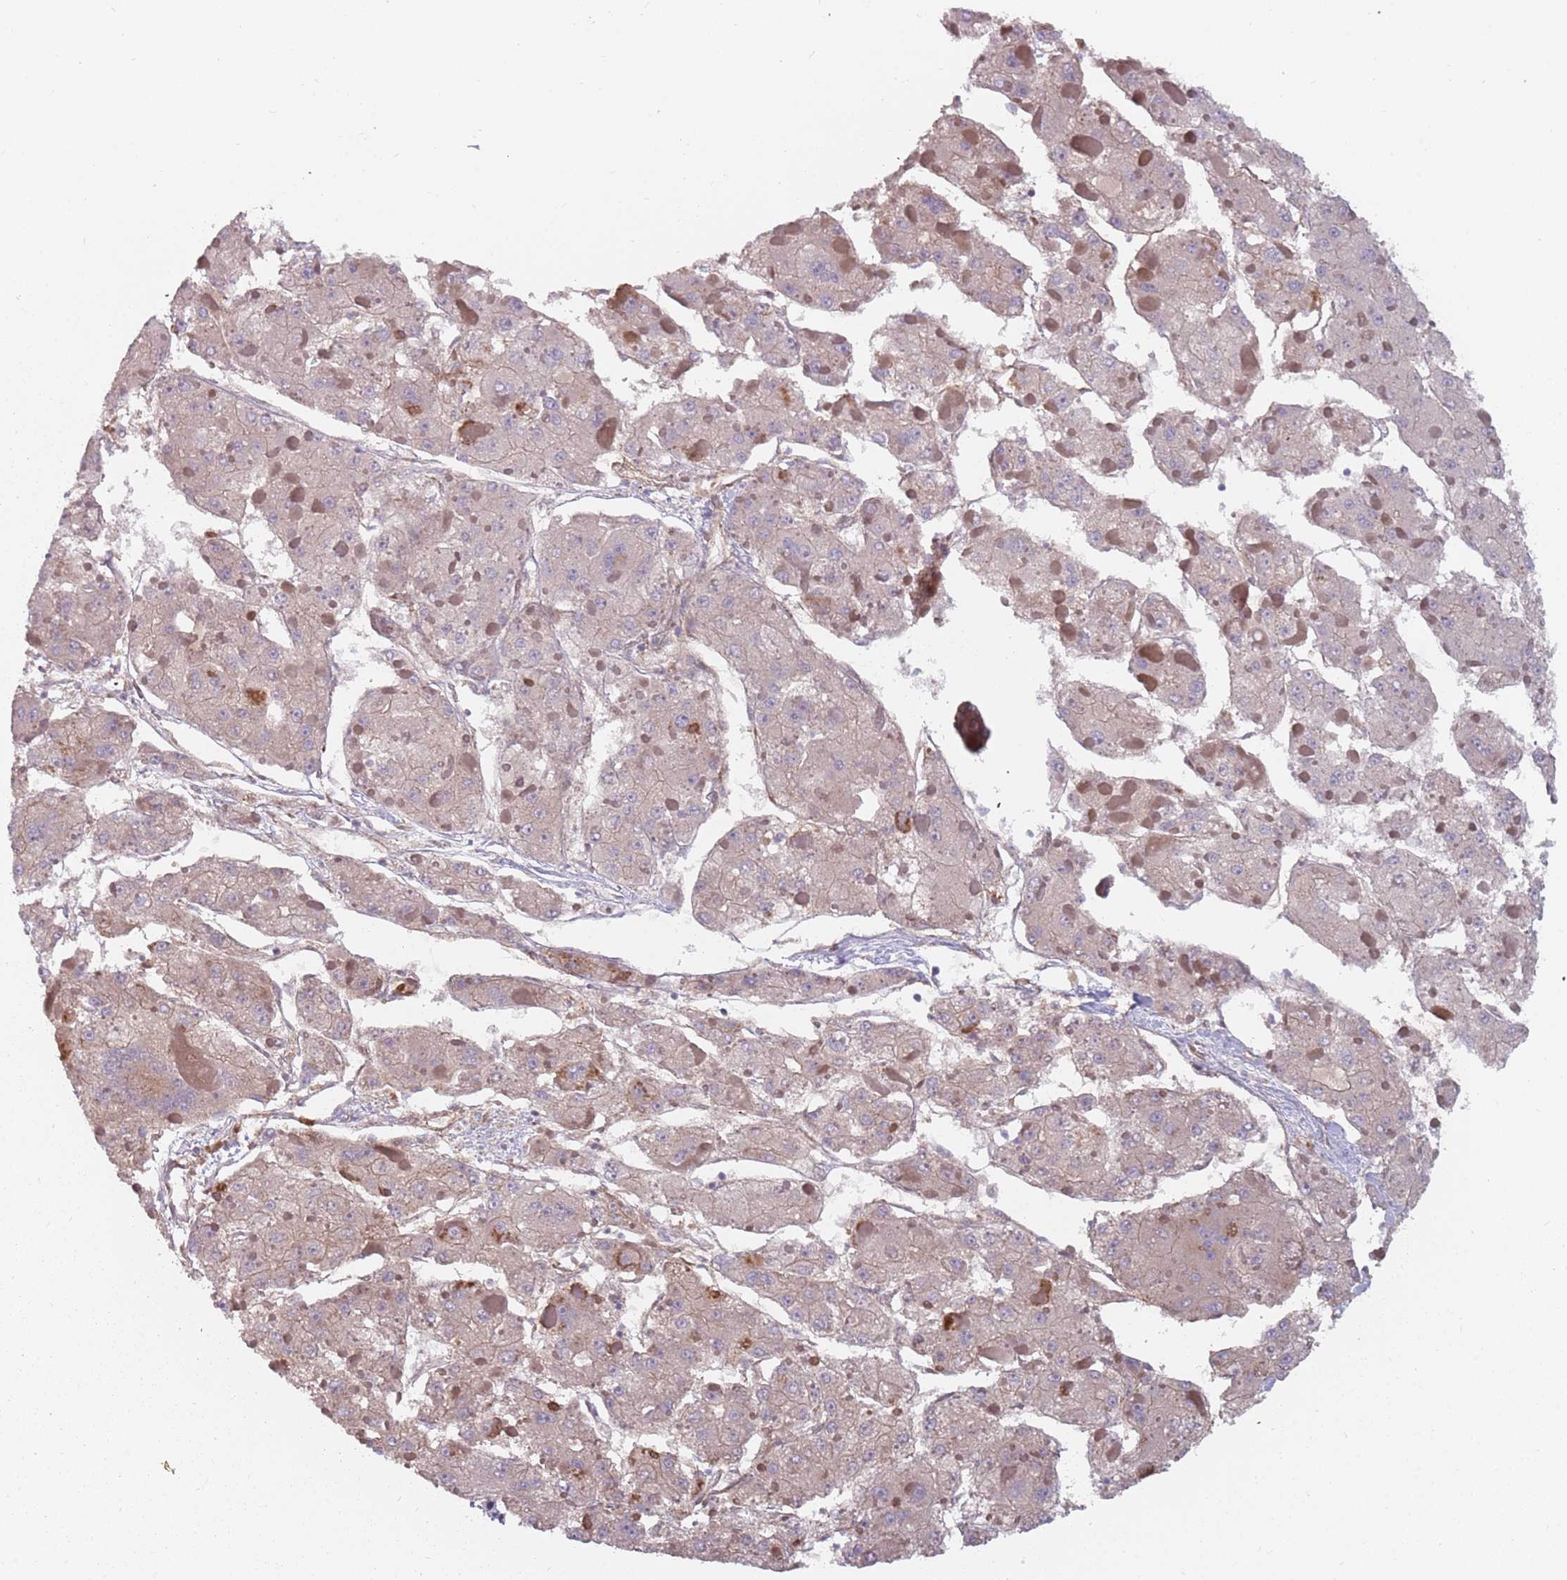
{"staining": {"intensity": "weak", "quantity": "<25%", "location": "cytoplasmic/membranous"}, "tissue": "liver cancer", "cell_type": "Tumor cells", "image_type": "cancer", "snomed": [{"axis": "morphology", "description": "Carcinoma, Hepatocellular, NOS"}, {"axis": "topography", "description": "Liver"}], "caption": "This is an immunohistochemistry image of liver cancer (hepatocellular carcinoma). There is no expression in tumor cells.", "gene": "SPDL1", "patient": {"sex": "female", "age": 73}}